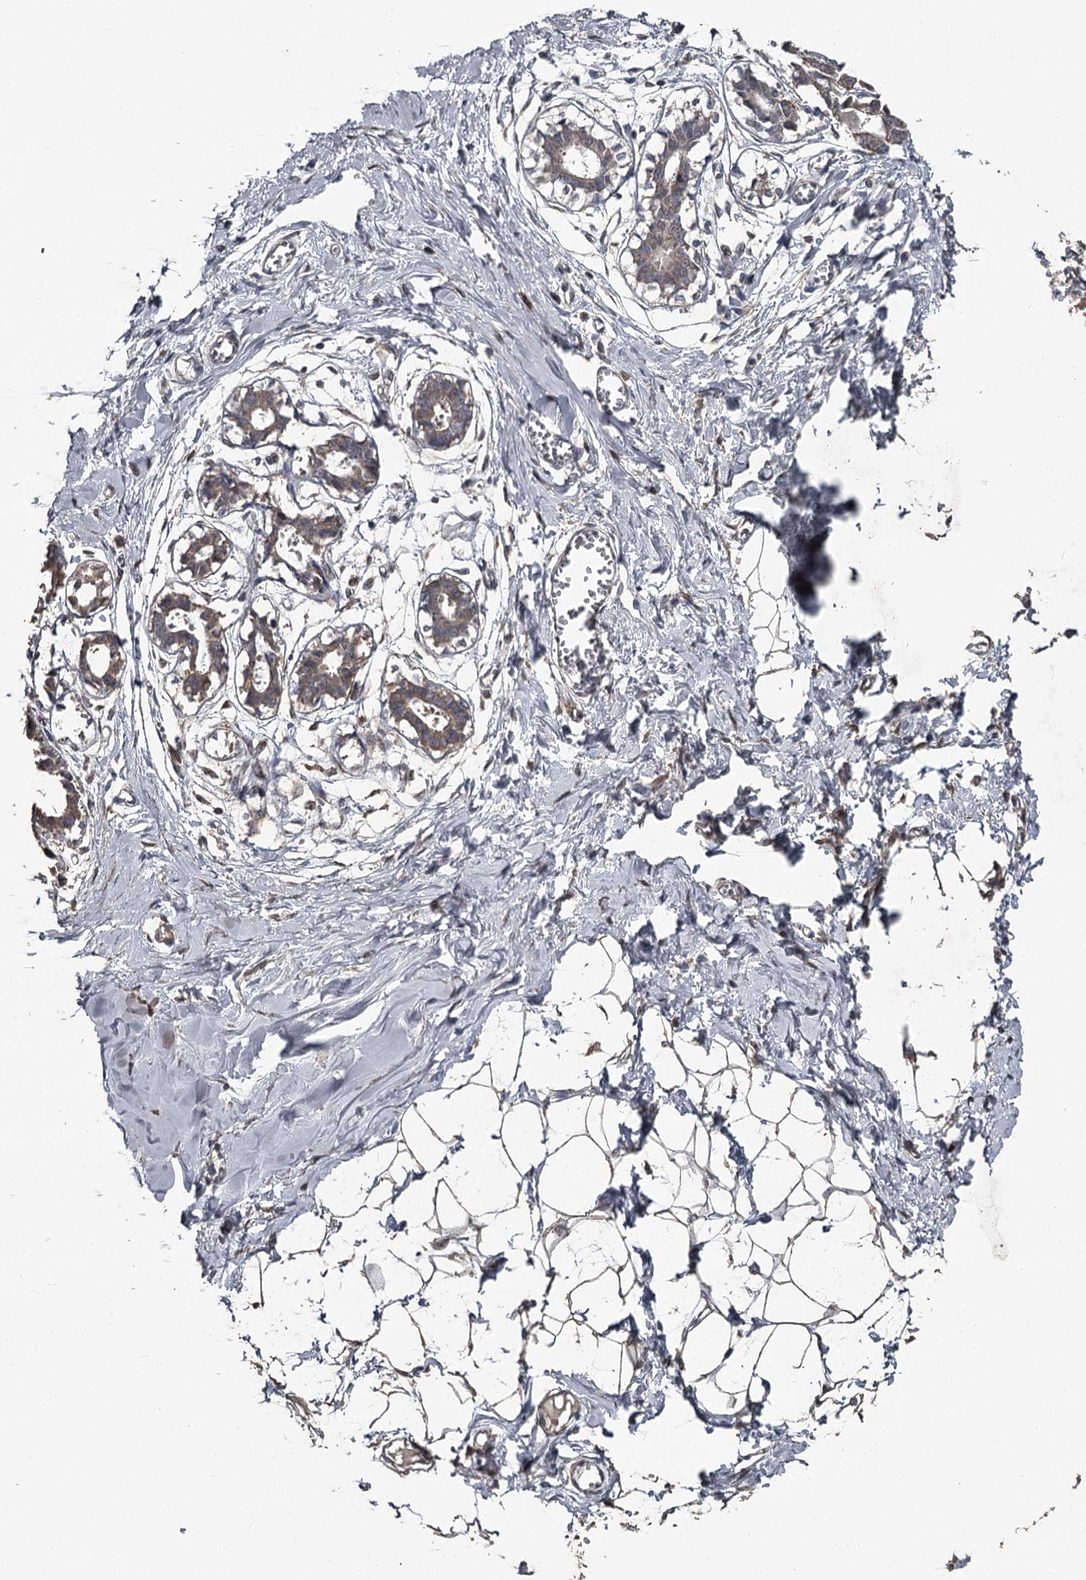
{"staining": {"intensity": "moderate", "quantity": ">75%", "location": "cytoplasmic/membranous"}, "tissue": "breast", "cell_type": "Adipocytes", "image_type": "normal", "snomed": [{"axis": "morphology", "description": "Normal tissue, NOS"}, {"axis": "topography", "description": "Breast"}], "caption": "A high-resolution image shows immunohistochemistry staining of unremarkable breast, which displays moderate cytoplasmic/membranous positivity in approximately >75% of adipocytes. (Stains: DAB (3,3'-diaminobenzidine) in brown, nuclei in blue, Microscopy: brightfield microscopy at high magnification).", "gene": "WIPI1", "patient": {"sex": "female", "age": 27}}